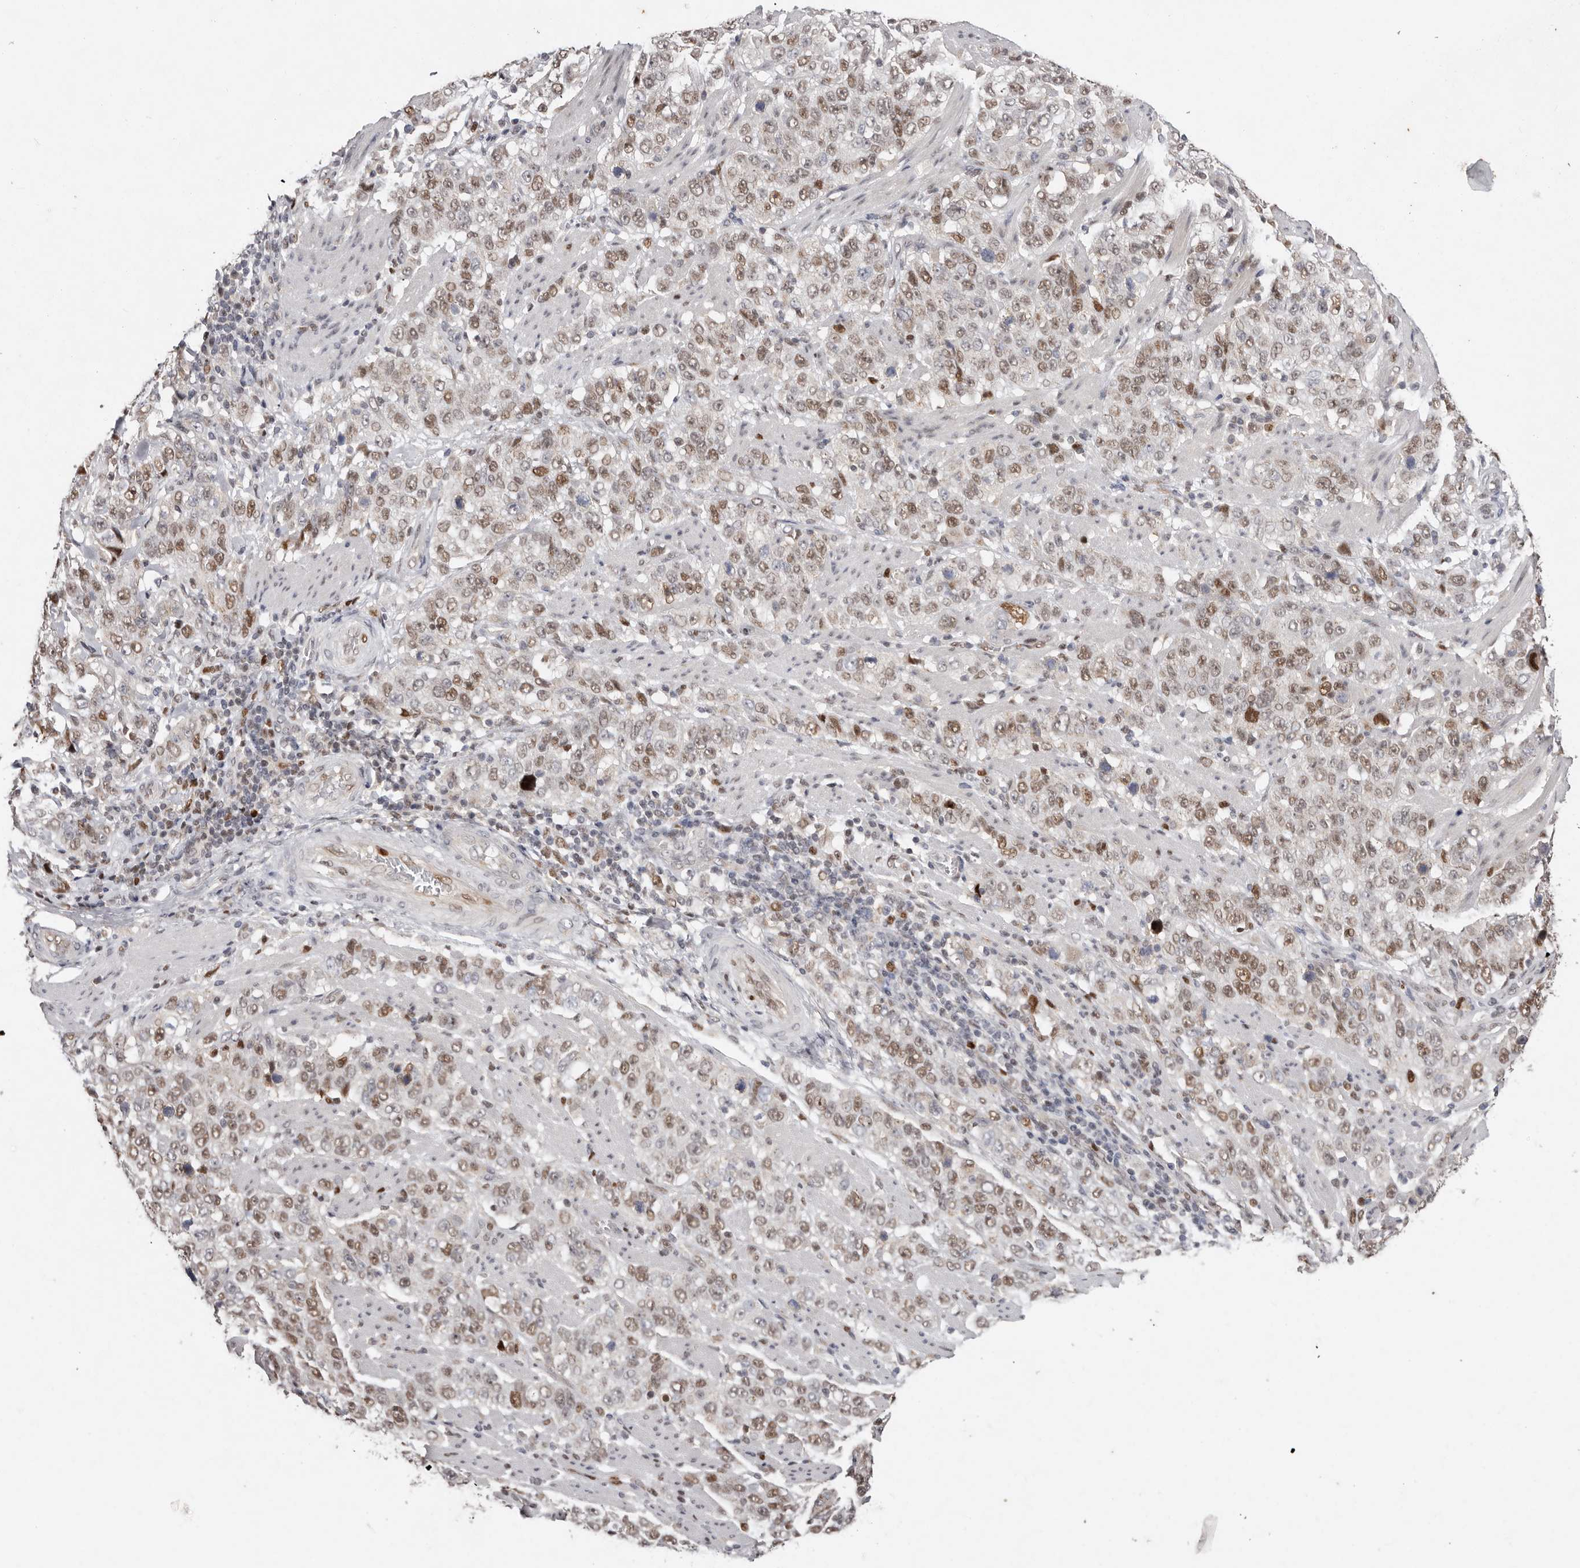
{"staining": {"intensity": "moderate", "quantity": ">75%", "location": "nuclear"}, "tissue": "stomach cancer", "cell_type": "Tumor cells", "image_type": "cancer", "snomed": [{"axis": "morphology", "description": "Adenocarcinoma, NOS"}, {"axis": "topography", "description": "Stomach"}], "caption": "Approximately >75% of tumor cells in stomach cancer show moderate nuclear protein positivity as visualized by brown immunohistochemical staining.", "gene": "KLF7", "patient": {"sex": "male", "age": 48}}